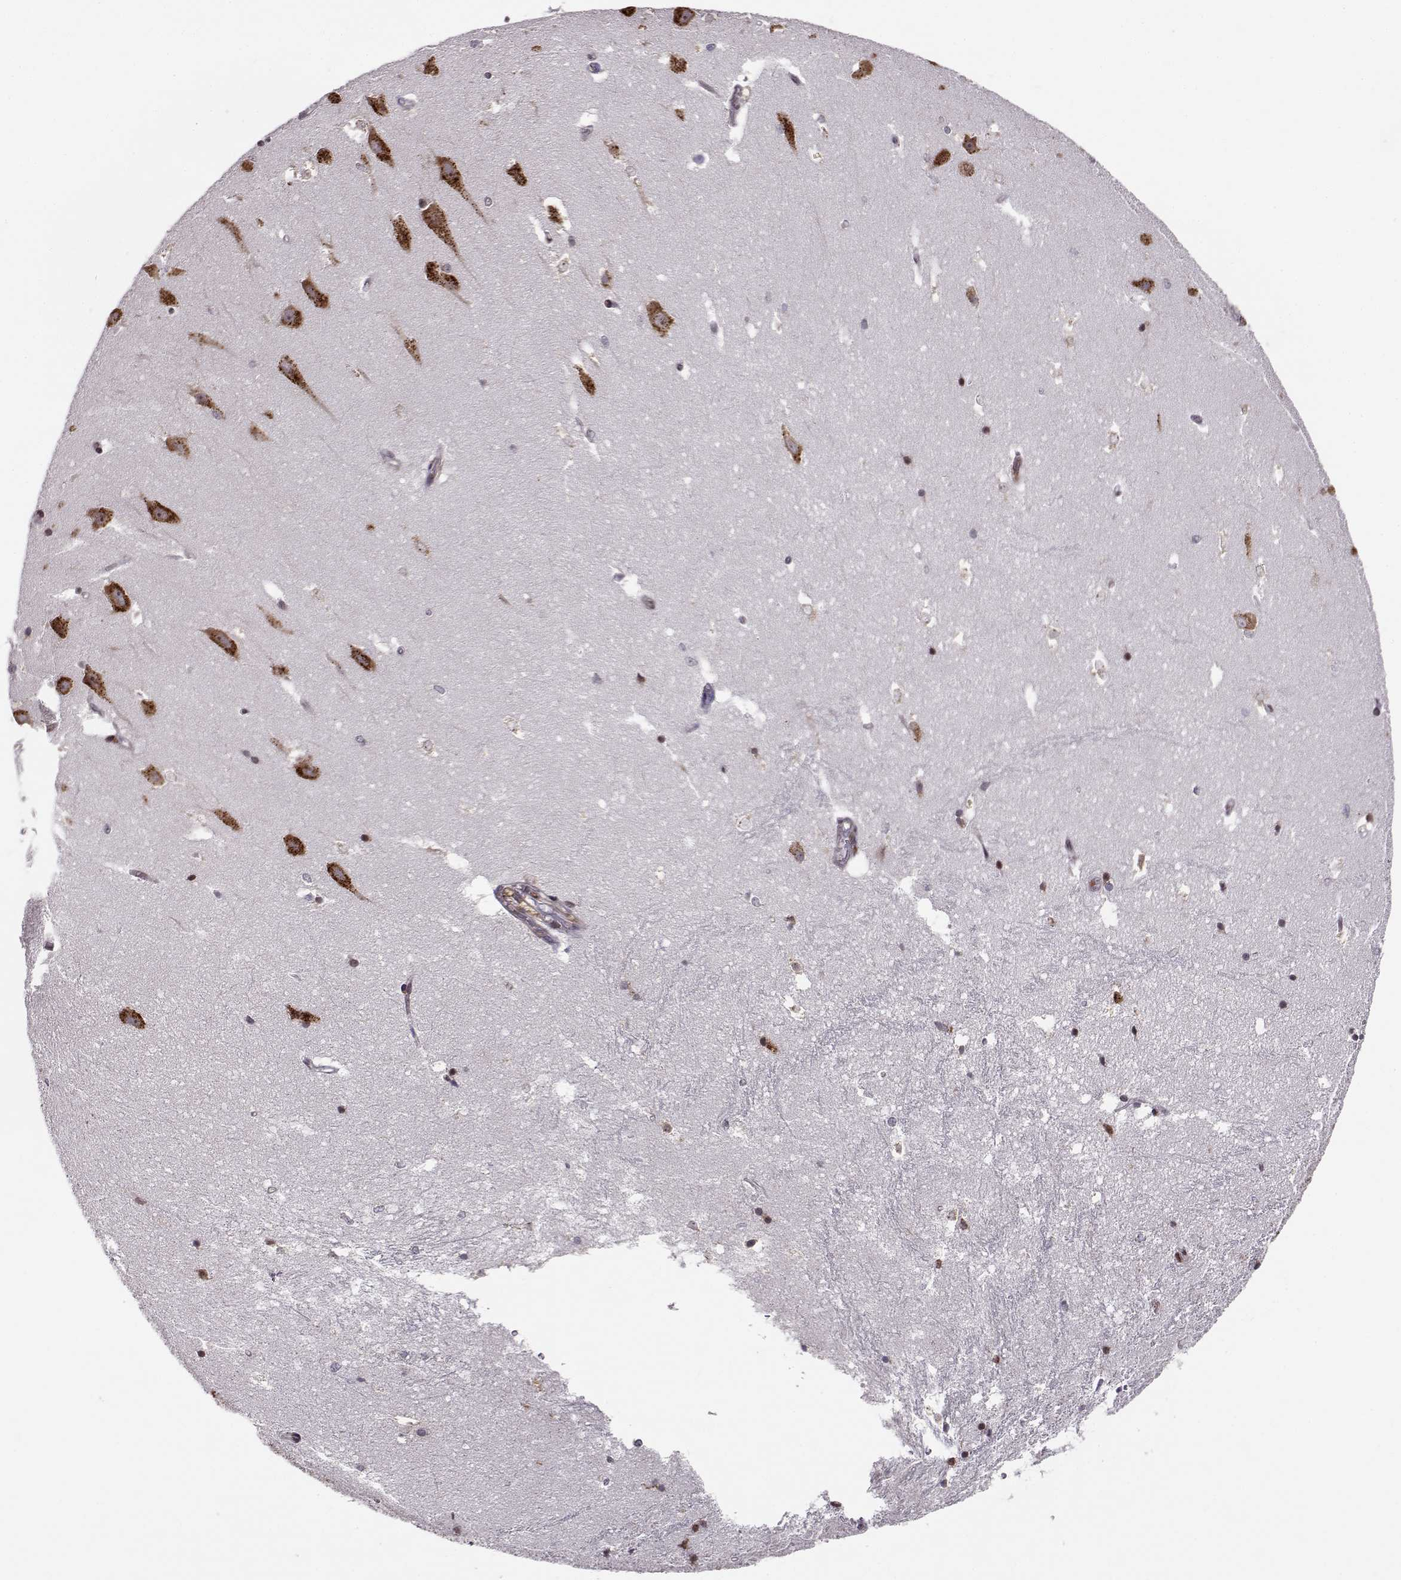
{"staining": {"intensity": "moderate", "quantity": "<25%", "location": "cytoplasmic/membranous"}, "tissue": "hippocampus", "cell_type": "Glial cells", "image_type": "normal", "snomed": [{"axis": "morphology", "description": "Normal tissue, NOS"}, {"axis": "topography", "description": "Hippocampus"}], "caption": "Immunohistochemical staining of benign hippocampus exhibits <25% levels of moderate cytoplasmic/membranous protein positivity in approximately <25% of glial cells.", "gene": "RPL31", "patient": {"sex": "male", "age": 44}}